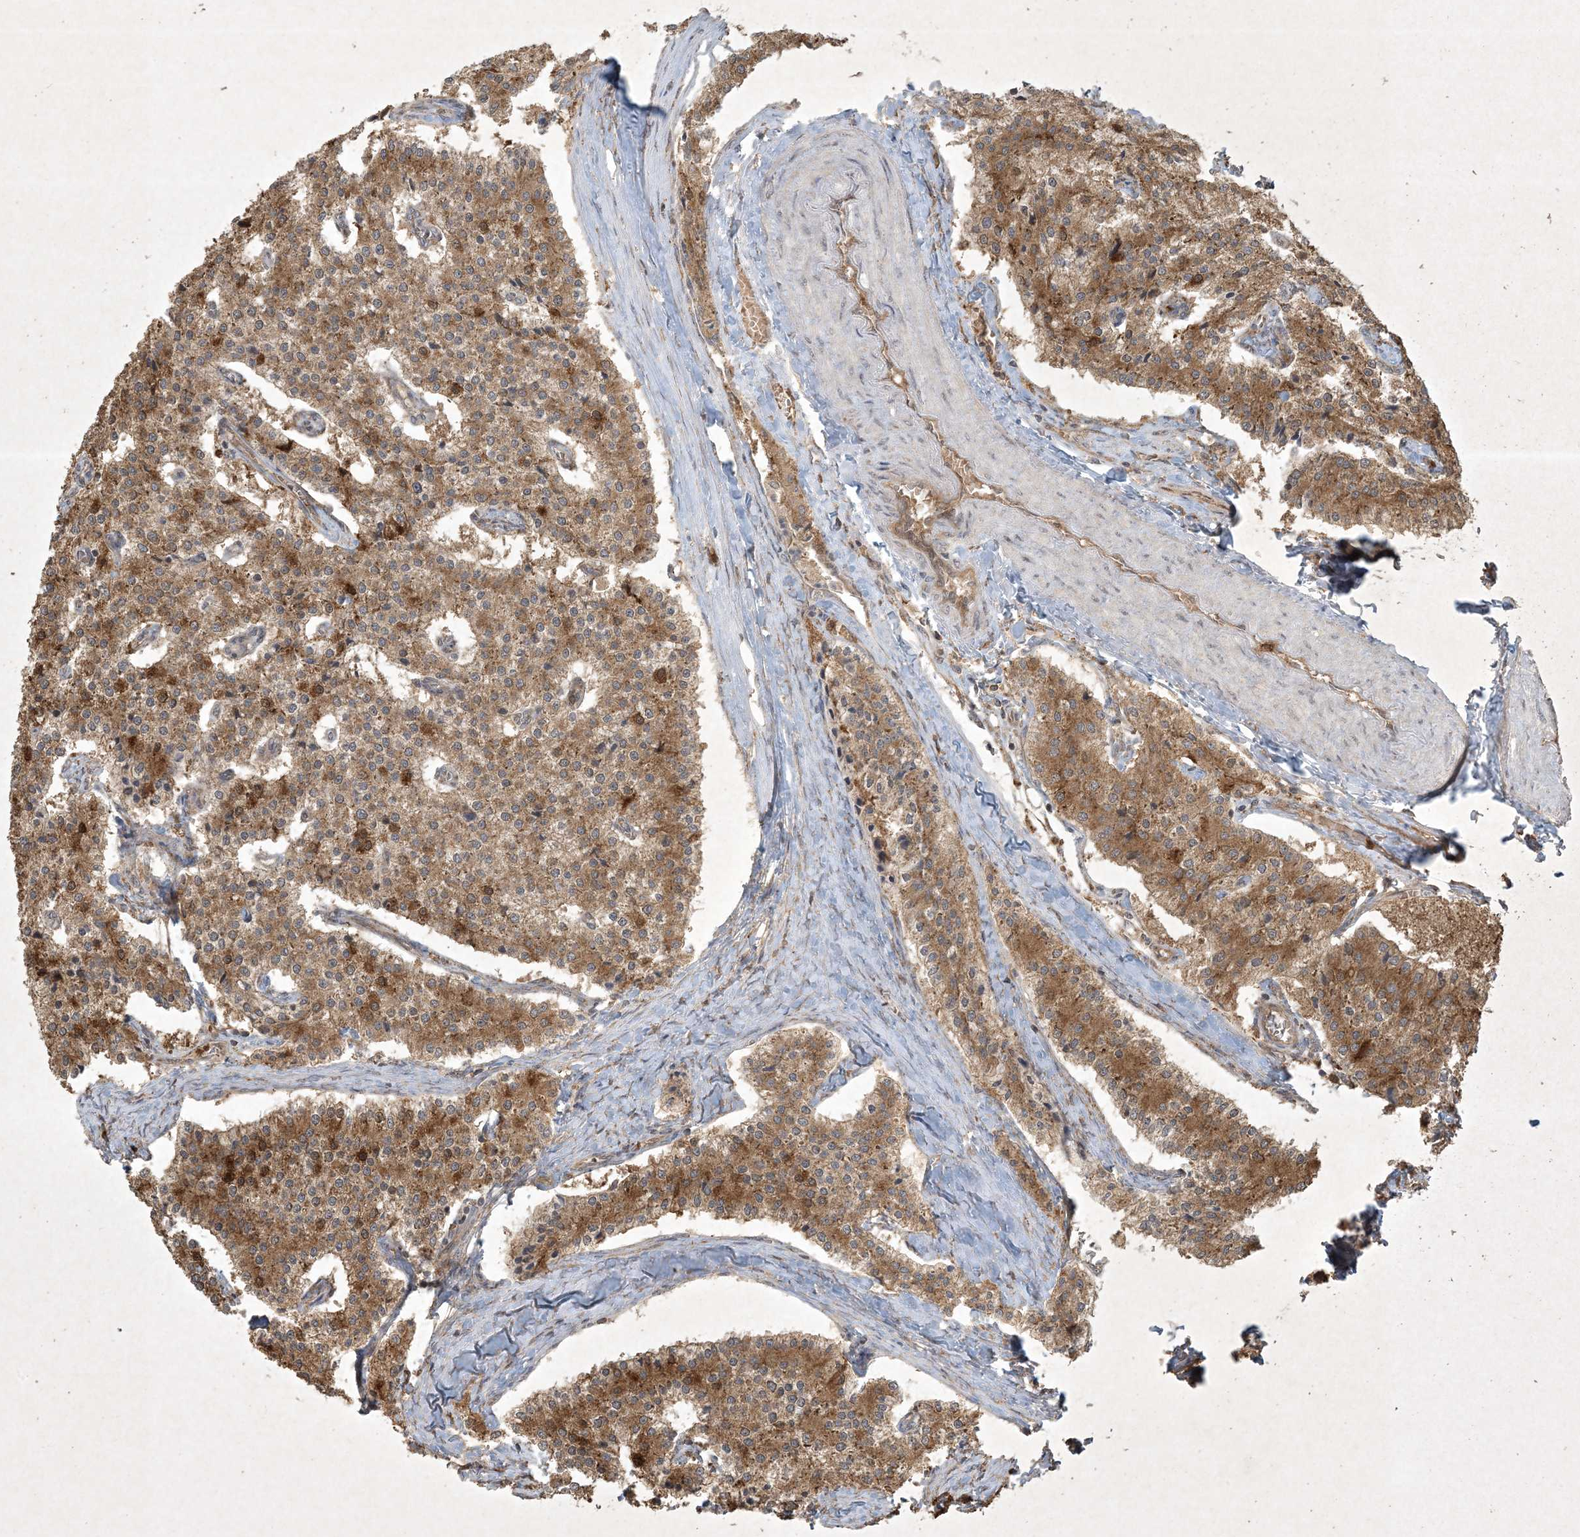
{"staining": {"intensity": "moderate", "quantity": ">75%", "location": "cytoplasmic/membranous"}, "tissue": "carcinoid", "cell_type": "Tumor cells", "image_type": "cancer", "snomed": [{"axis": "morphology", "description": "Carcinoid, malignant, NOS"}, {"axis": "topography", "description": "Colon"}], "caption": "A histopathology image showing moderate cytoplasmic/membranous staining in about >75% of tumor cells in carcinoid, as visualized by brown immunohistochemical staining.", "gene": "NRBP2", "patient": {"sex": "female", "age": 52}}